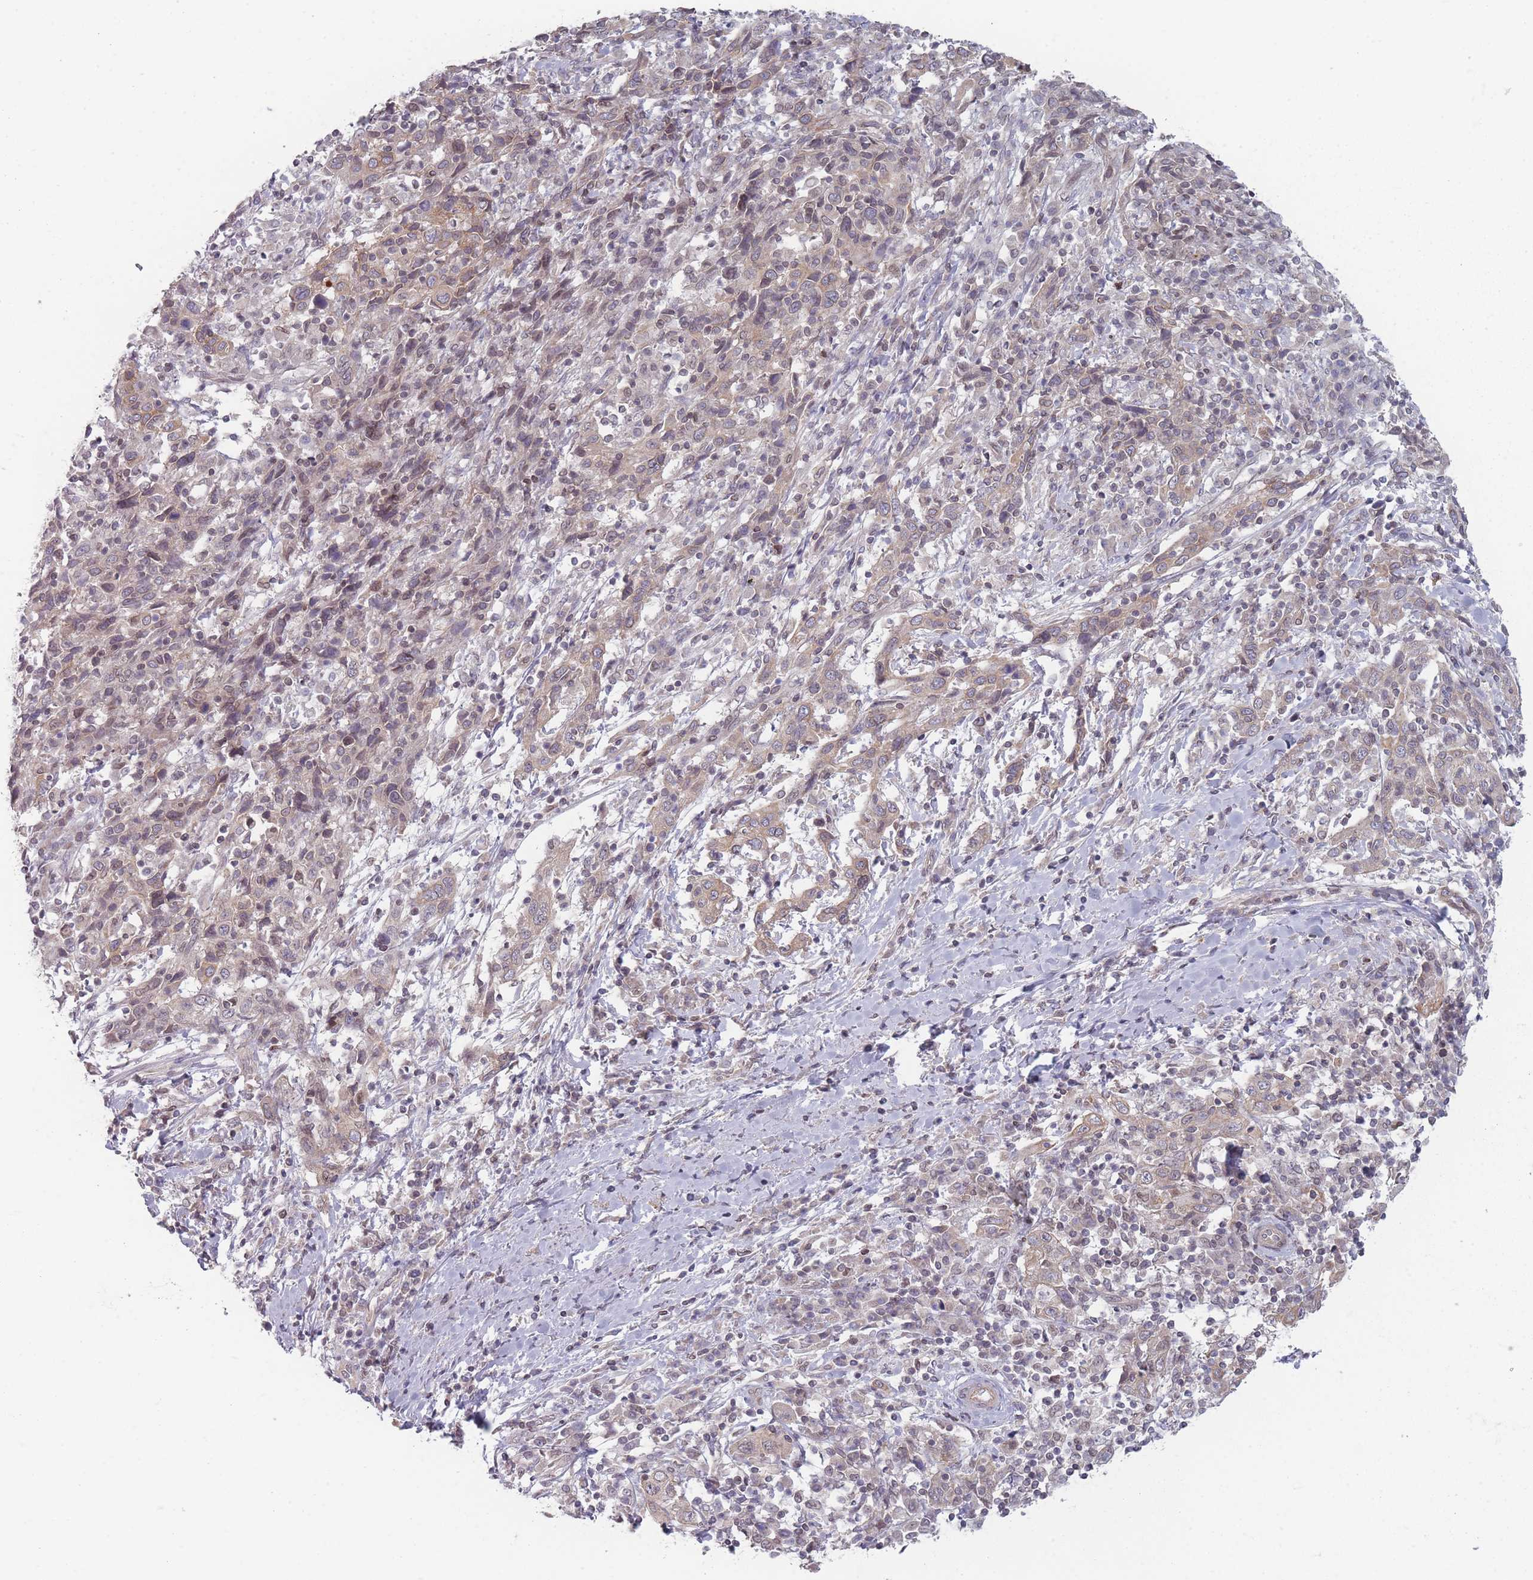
{"staining": {"intensity": "weak", "quantity": ">75%", "location": "cytoplasmic/membranous,nuclear"}, "tissue": "cervical cancer", "cell_type": "Tumor cells", "image_type": "cancer", "snomed": [{"axis": "morphology", "description": "Squamous cell carcinoma, NOS"}, {"axis": "topography", "description": "Cervix"}], "caption": "Cervical cancer was stained to show a protein in brown. There is low levels of weak cytoplasmic/membranous and nuclear positivity in approximately >75% of tumor cells.", "gene": "VRK2", "patient": {"sex": "female", "age": 46}}